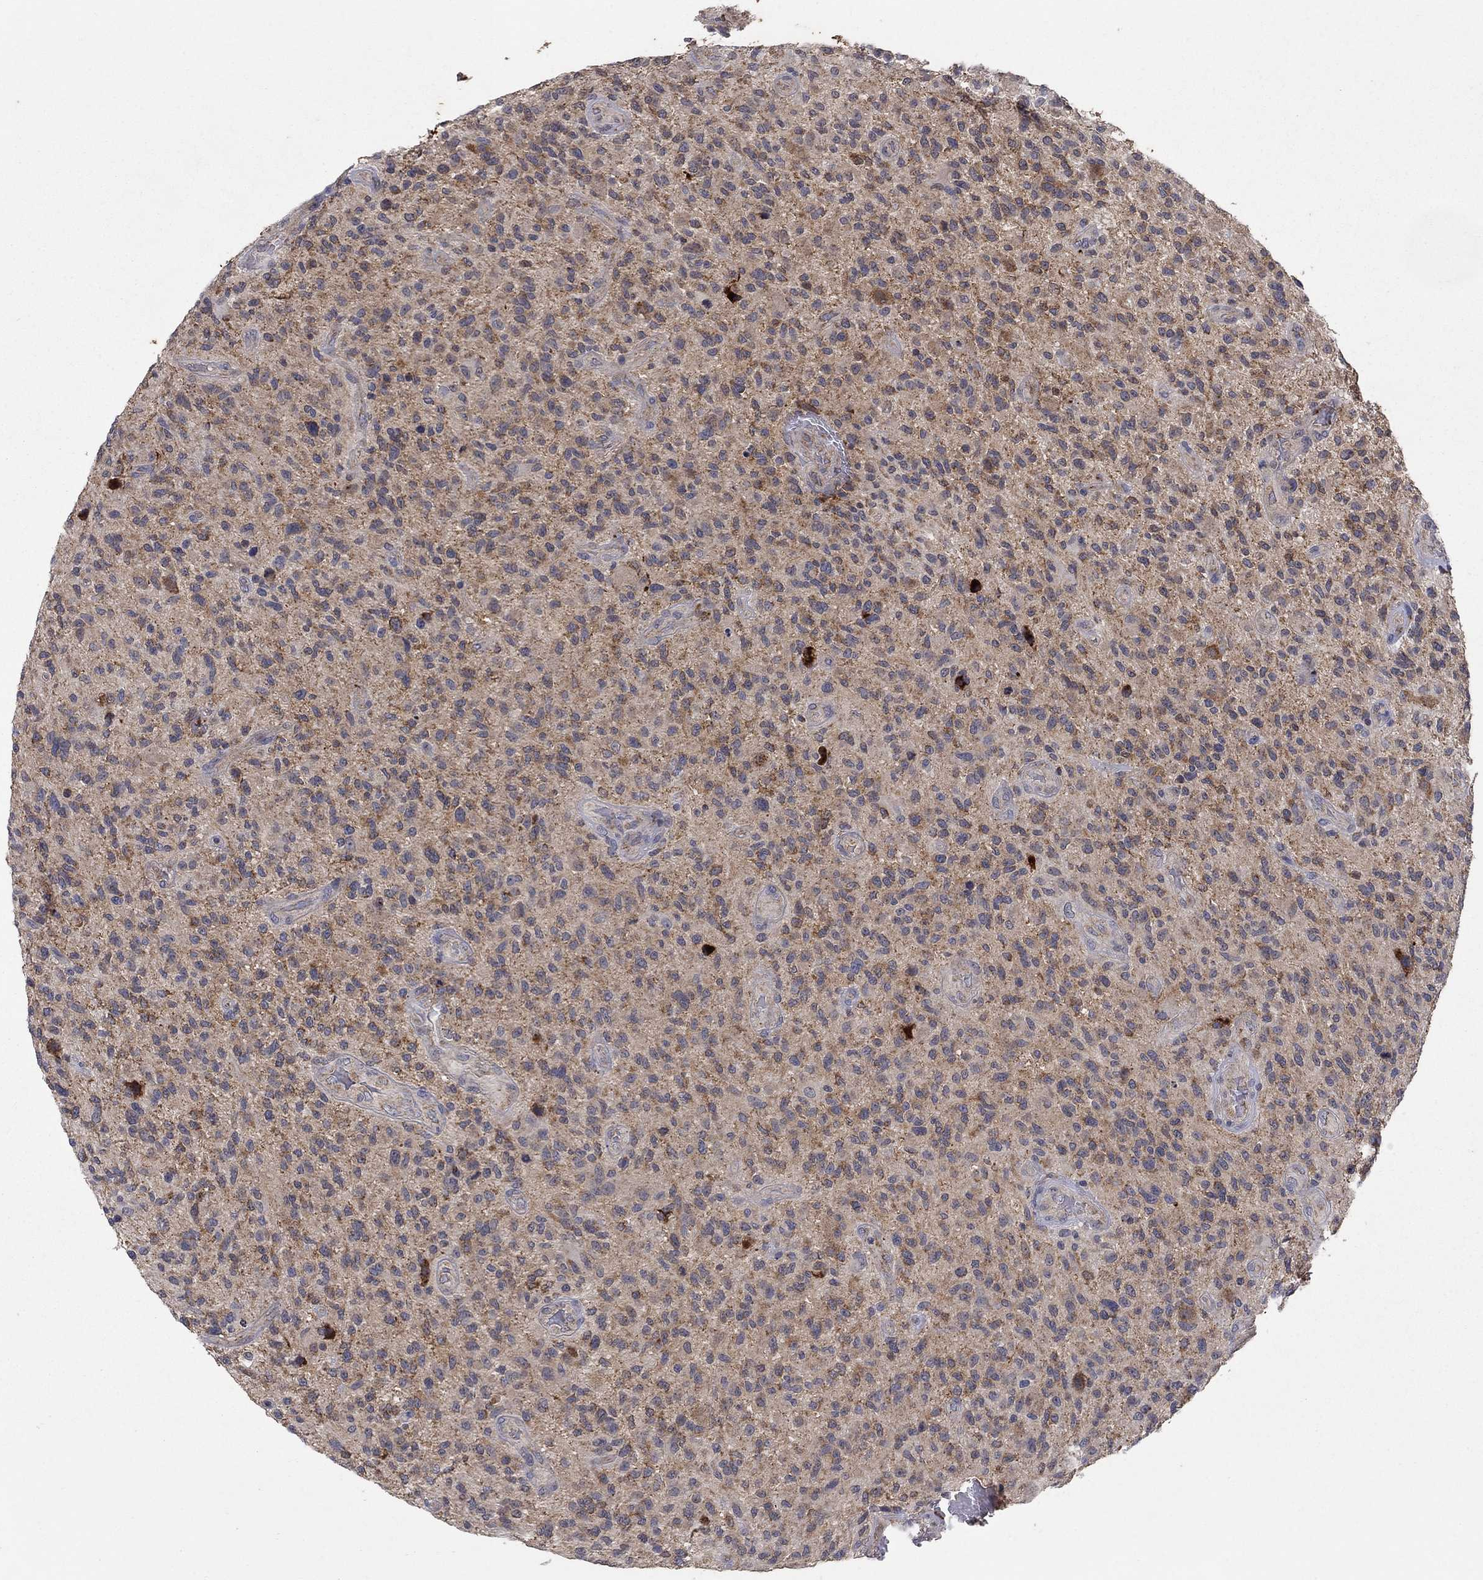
{"staining": {"intensity": "weak", "quantity": ">75%", "location": "cytoplasmic/membranous"}, "tissue": "glioma", "cell_type": "Tumor cells", "image_type": "cancer", "snomed": [{"axis": "morphology", "description": "Glioma, malignant, High grade"}, {"axis": "topography", "description": "Brain"}], "caption": "The photomicrograph demonstrates immunohistochemical staining of glioma. There is weak cytoplasmic/membranous staining is appreciated in about >75% of tumor cells.", "gene": "GPSM1", "patient": {"sex": "male", "age": 47}}